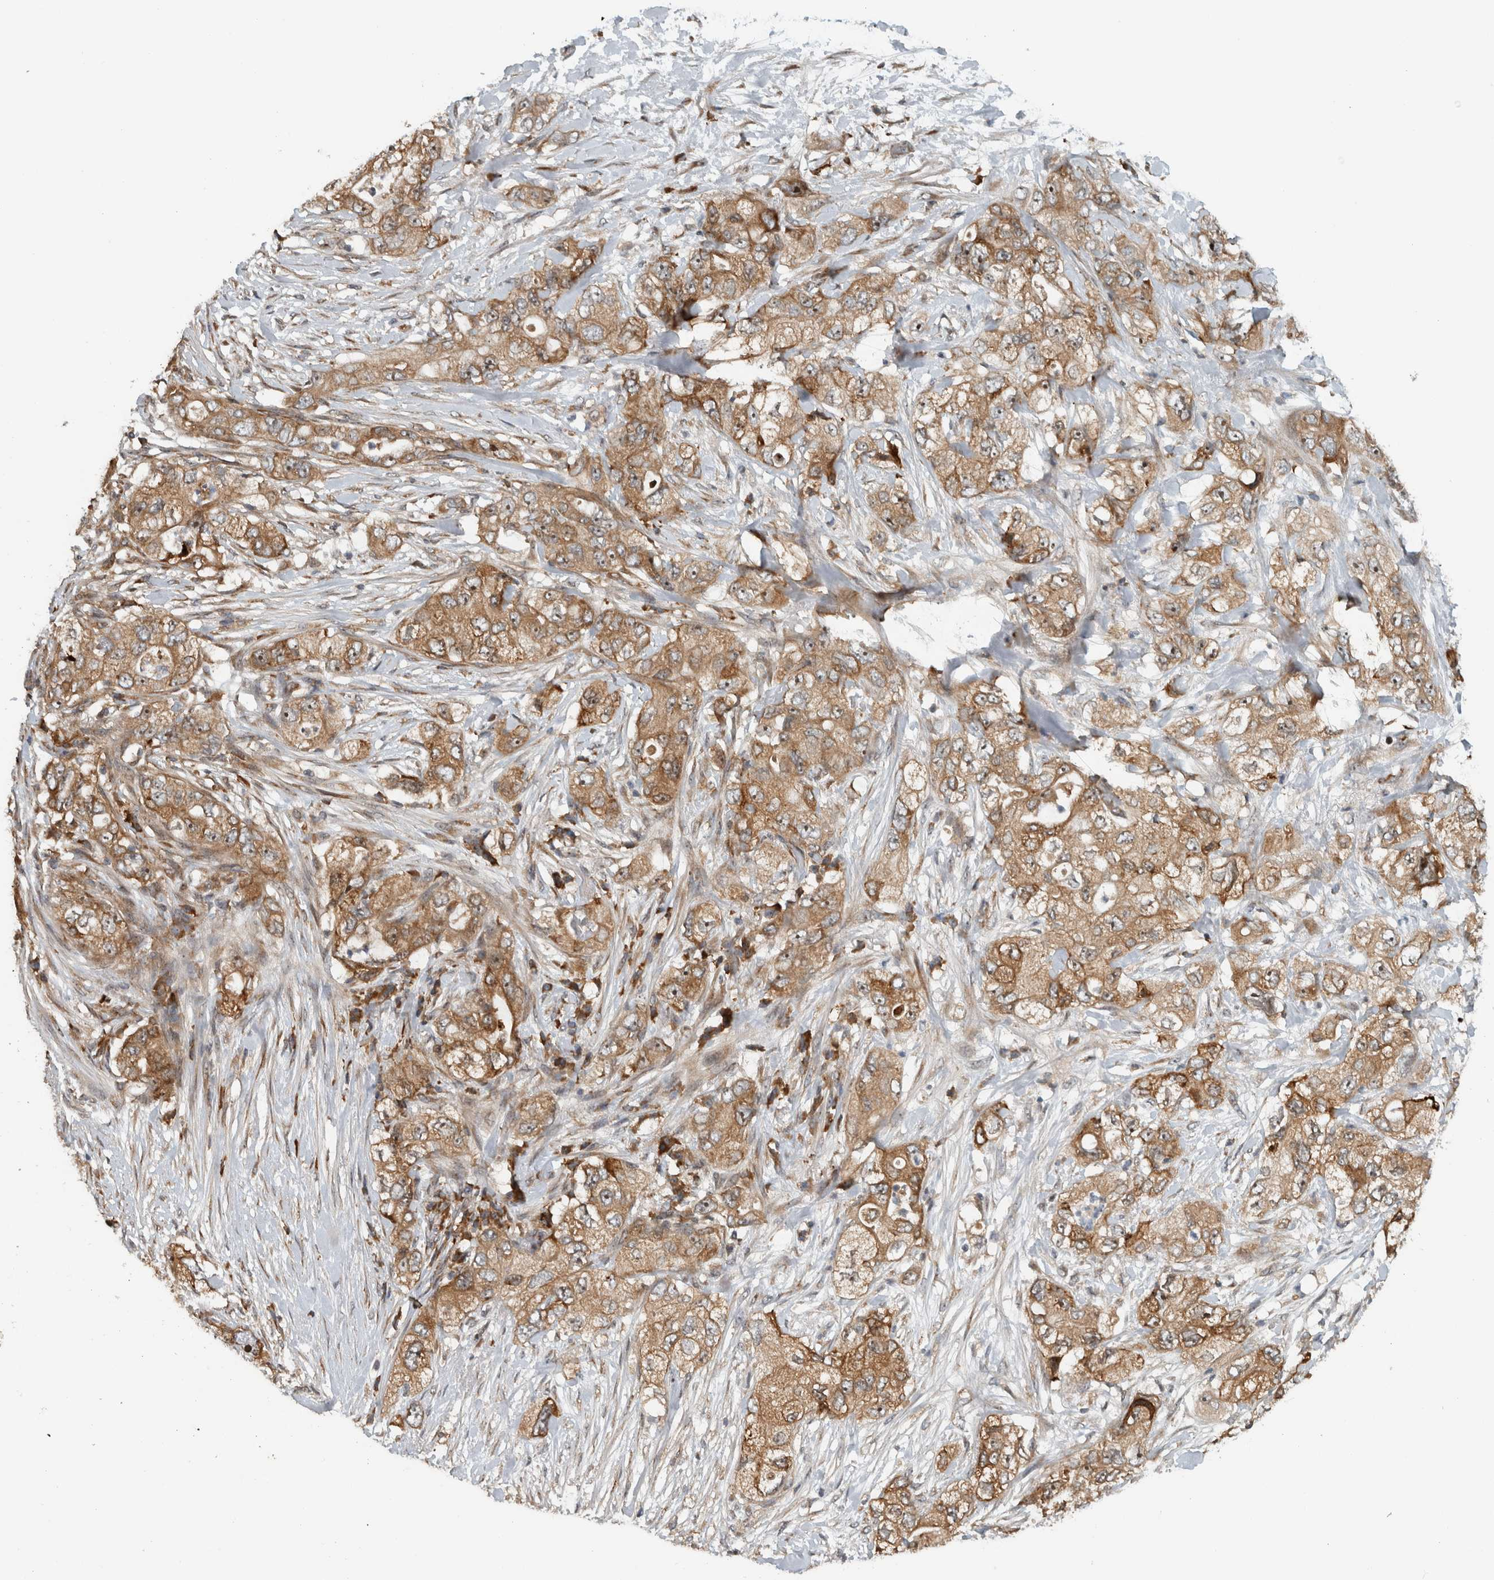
{"staining": {"intensity": "moderate", "quantity": ">75%", "location": "cytoplasmic/membranous,nuclear"}, "tissue": "pancreatic cancer", "cell_type": "Tumor cells", "image_type": "cancer", "snomed": [{"axis": "morphology", "description": "Adenocarcinoma, NOS"}, {"axis": "topography", "description": "Pancreas"}], "caption": "An IHC image of neoplastic tissue is shown. Protein staining in brown labels moderate cytoplasmic/membranous and nuclear positivity in adenocarcinoma (pancreatic) within tumor cells.", "gene": "GPR137B", "patient": {"sex": "female", "age": 73}}